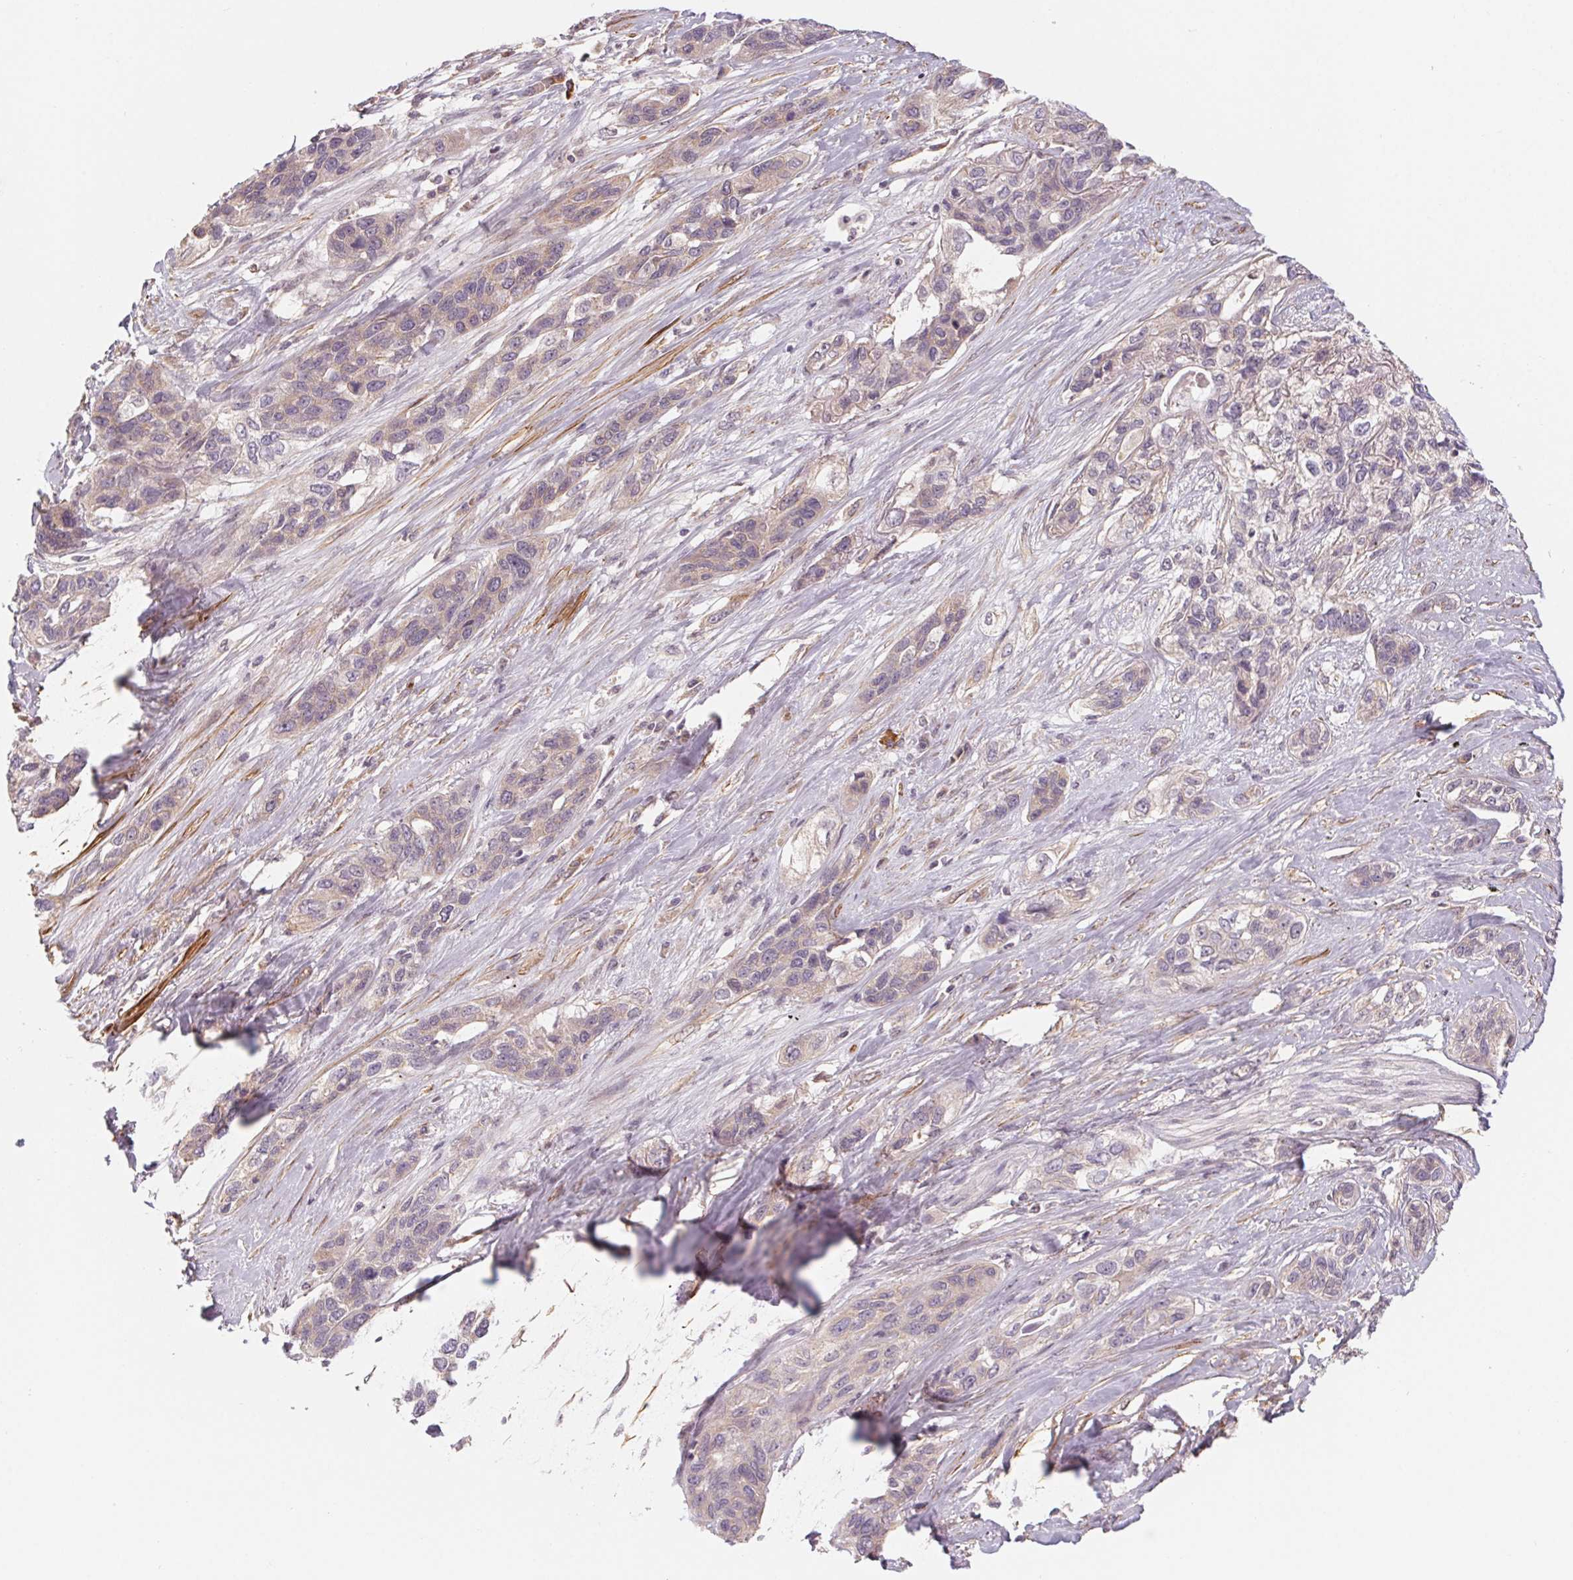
{"staining": {"intensity": "weak", "quantity": "25%-75%", "location": "cytoplasmic/membranous"}, "tissue": "lung cancer", "cell_type": "Tumor cells", "image_type": "cancer", "snomed": [{"axis": "morphology", "description": "Squamous cell carcinoma, NOS"}, {"axis": "topography", "description": "Lung"}], "caption": "The immunohistochemical stain highlights weak cytoplasmic/membranous staining in tumor cells of squamous cell carcinoma (lung) tissue.", "gene": "CCDC112", "patient": {"sex": "female", "age": 70}}